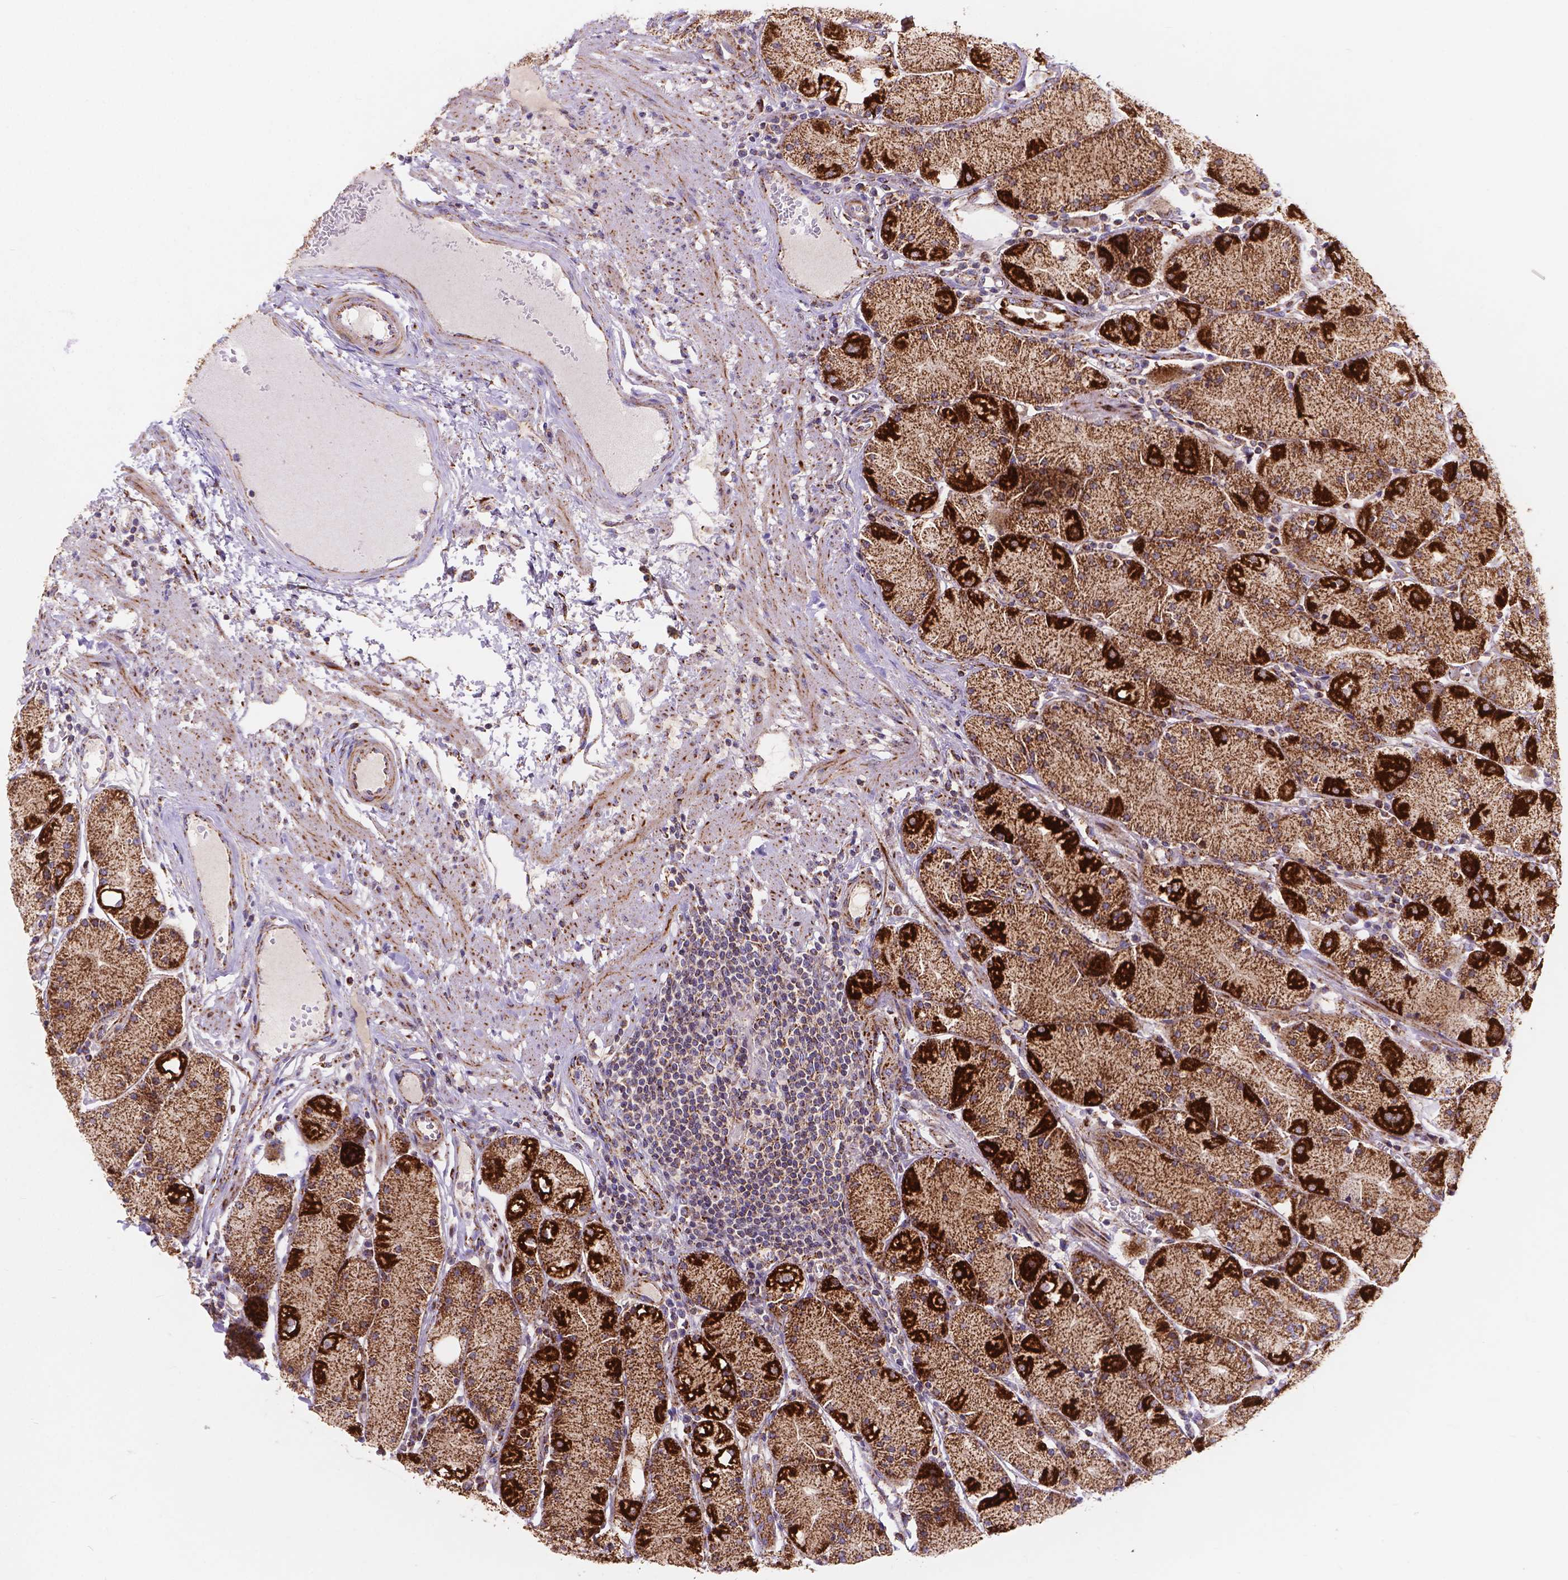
{"staining": {"intensity": "strong", "quantity": "25%-75%", "location": "cytoplasmic/membranous"}, "tissue": "stomach", "cell_type": "Glandular cells", "image_type": "normal", "snomed": [{"axis": "morphology", "description": "Normal tissue, NOS"}, {"axis": "topography", "description": "Stomach, upper"}], "caption": "The photomicrograph exhibits a brown stain indicating the presence of a protein in the cytoplasmic/membranous of glandular cells in stomach.", "gene": "AK3", "patient": {"sex": "male", "age": 69}}